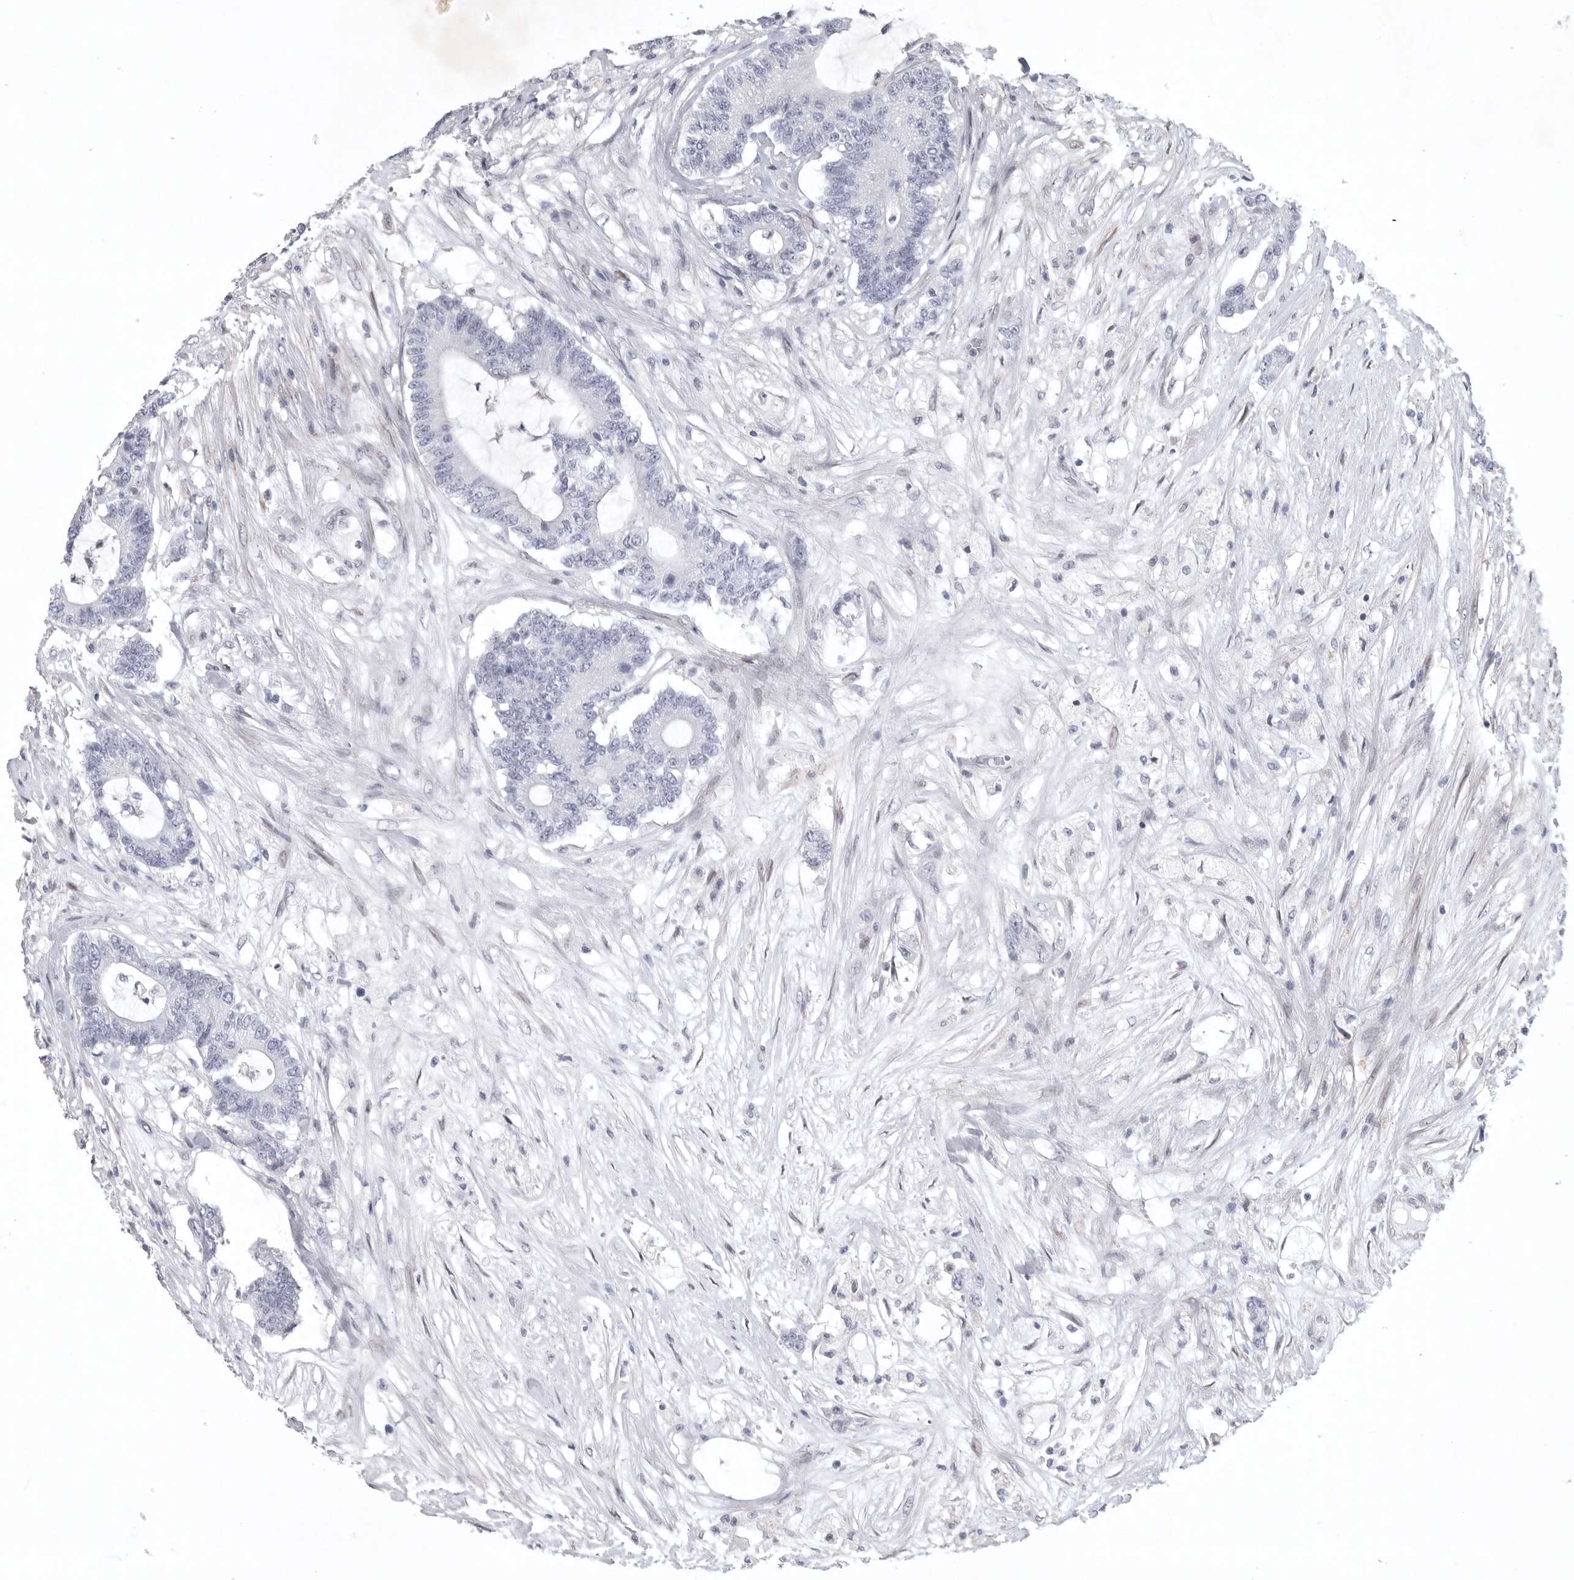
{"staining": {"intensity": "negative", "quantity": "none", "location": "none"}, "tissue": "colorectal cancer", "cell_type": "Tumor cells", "image_type": "cancer", "snomed": [{"axis": "morphology", "description": "Adenocarcinoma, NOS"}, {"axis": "topography", "description": "Colon"}], "caption": "The image reveals no significant expression in tumor cells of adenocarcinoma (colorectal).", "gene": "TNR", "patient": {"sex": "female", "age": 84}}